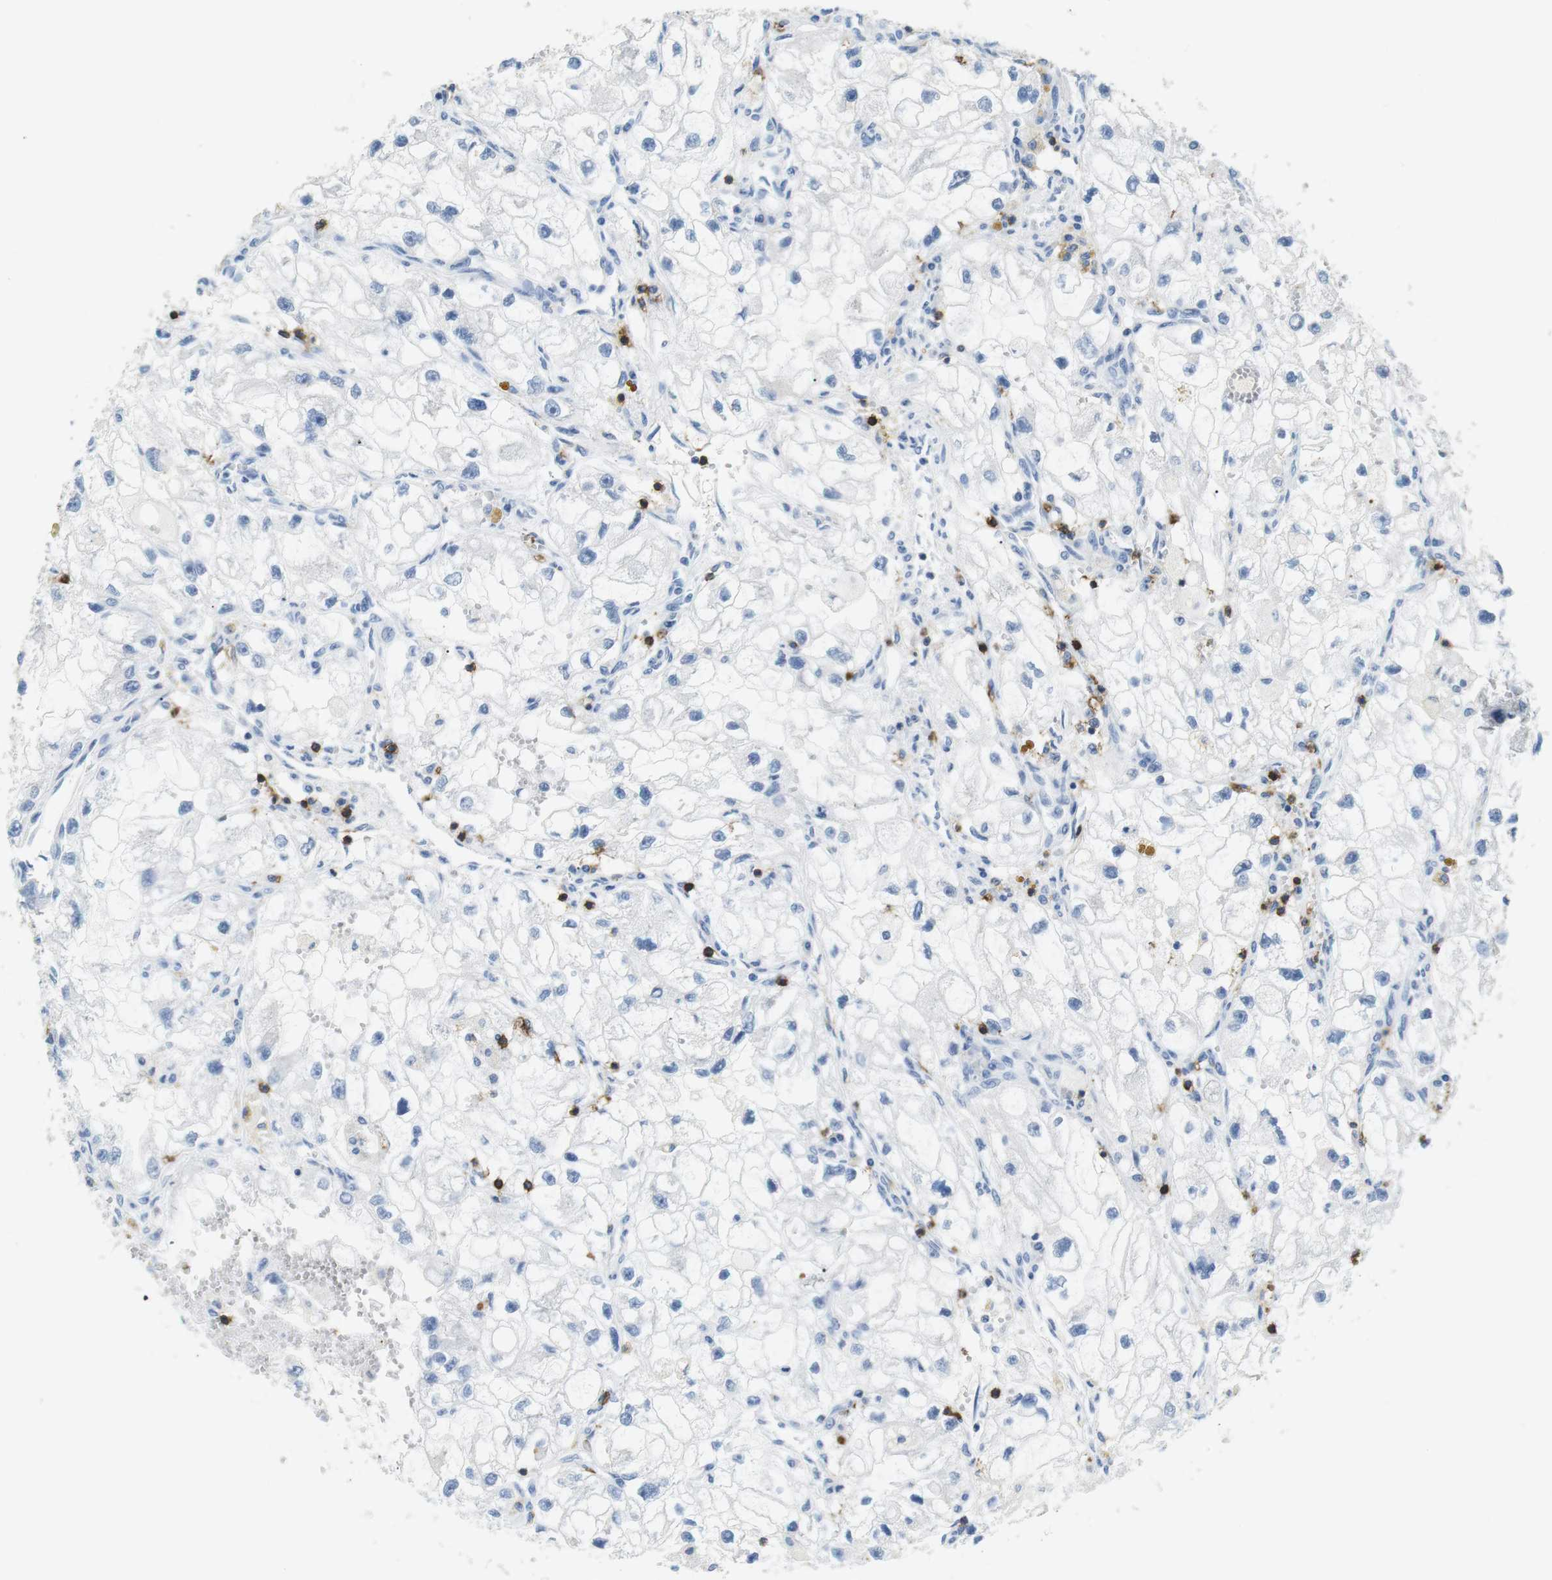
{"staining": {"intensity": "negative", "quantity": "none", "location": "none"}, "tissue": "renal cancer", "cell_type": "Tumor cells", "image_type": "cancer", "snomed": [{"axis": "morphology", "description": "Adenocarcinoma, NOS"}, {"axis": "topography", "description": "Kidney"}], "caption": "The immunohistochemistry image has no significant expression in tumor cells of renal cancer (adenocarcinoma) tissue. Nuclei are stained in blue.", "gene": "CD6", "patient": {"sex": "female", "age": 70}}